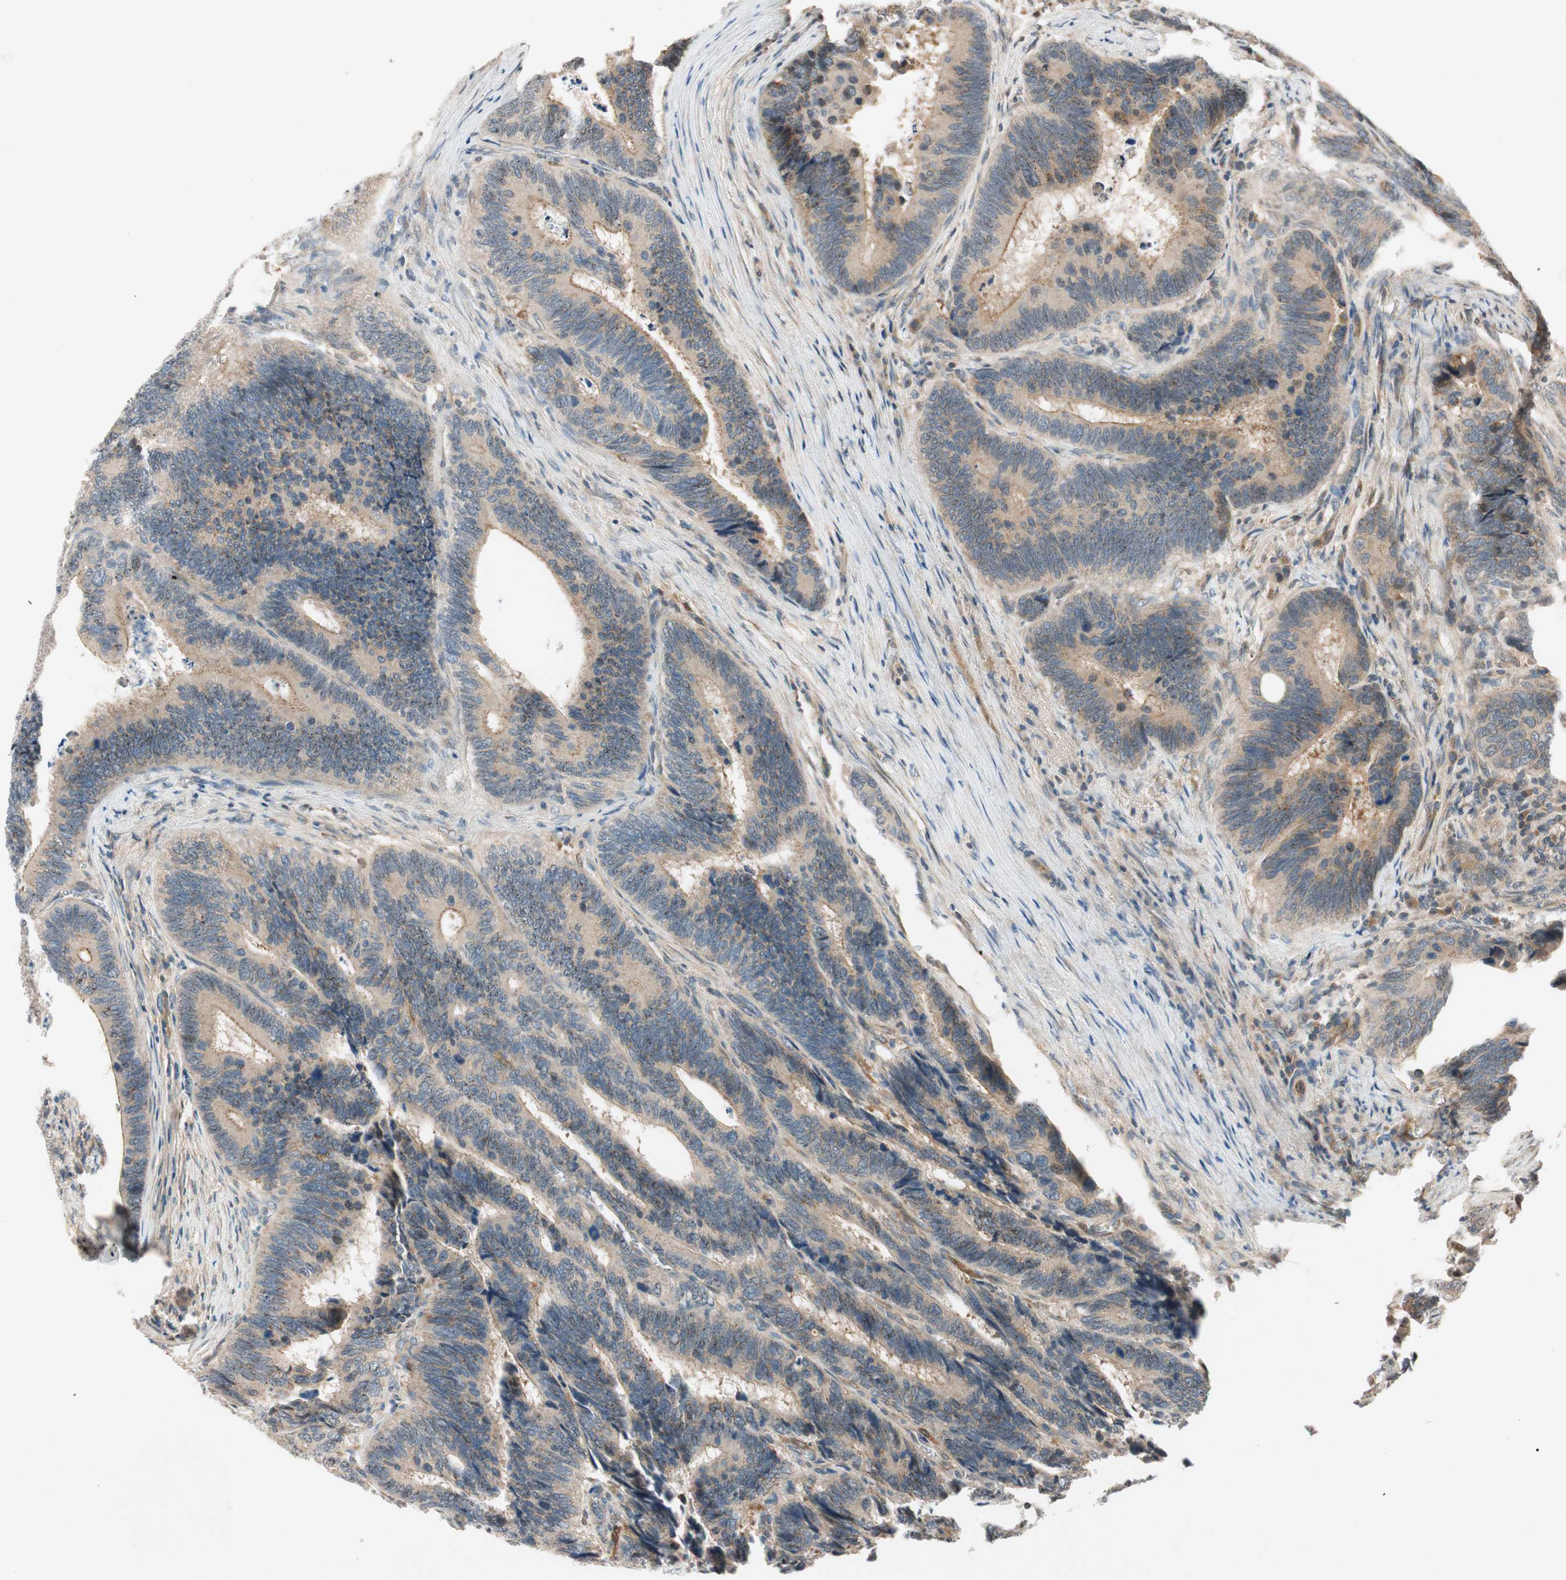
{"staining": {"intensity": "weak", "quantity": ">75%", "location": "cytoplasmic/membranous"}, "tissue": "colorectal cancer", "cell_type": "Tumor cells", "image_type": "cancer", "snomed": [{"axis": "morphology", "description": "Adenocarcinoma, NOS"}, {"axis": "topography", "description": "Colon"}], "caption": "This is an image of immunohistochemistry staining of adenocarcinoma (colorectal), which shows weak expression in the cytoplasmic/membranous of tumor cells.", "gene": "GCLM", "patient": {"sex": "male", "age": 72}}